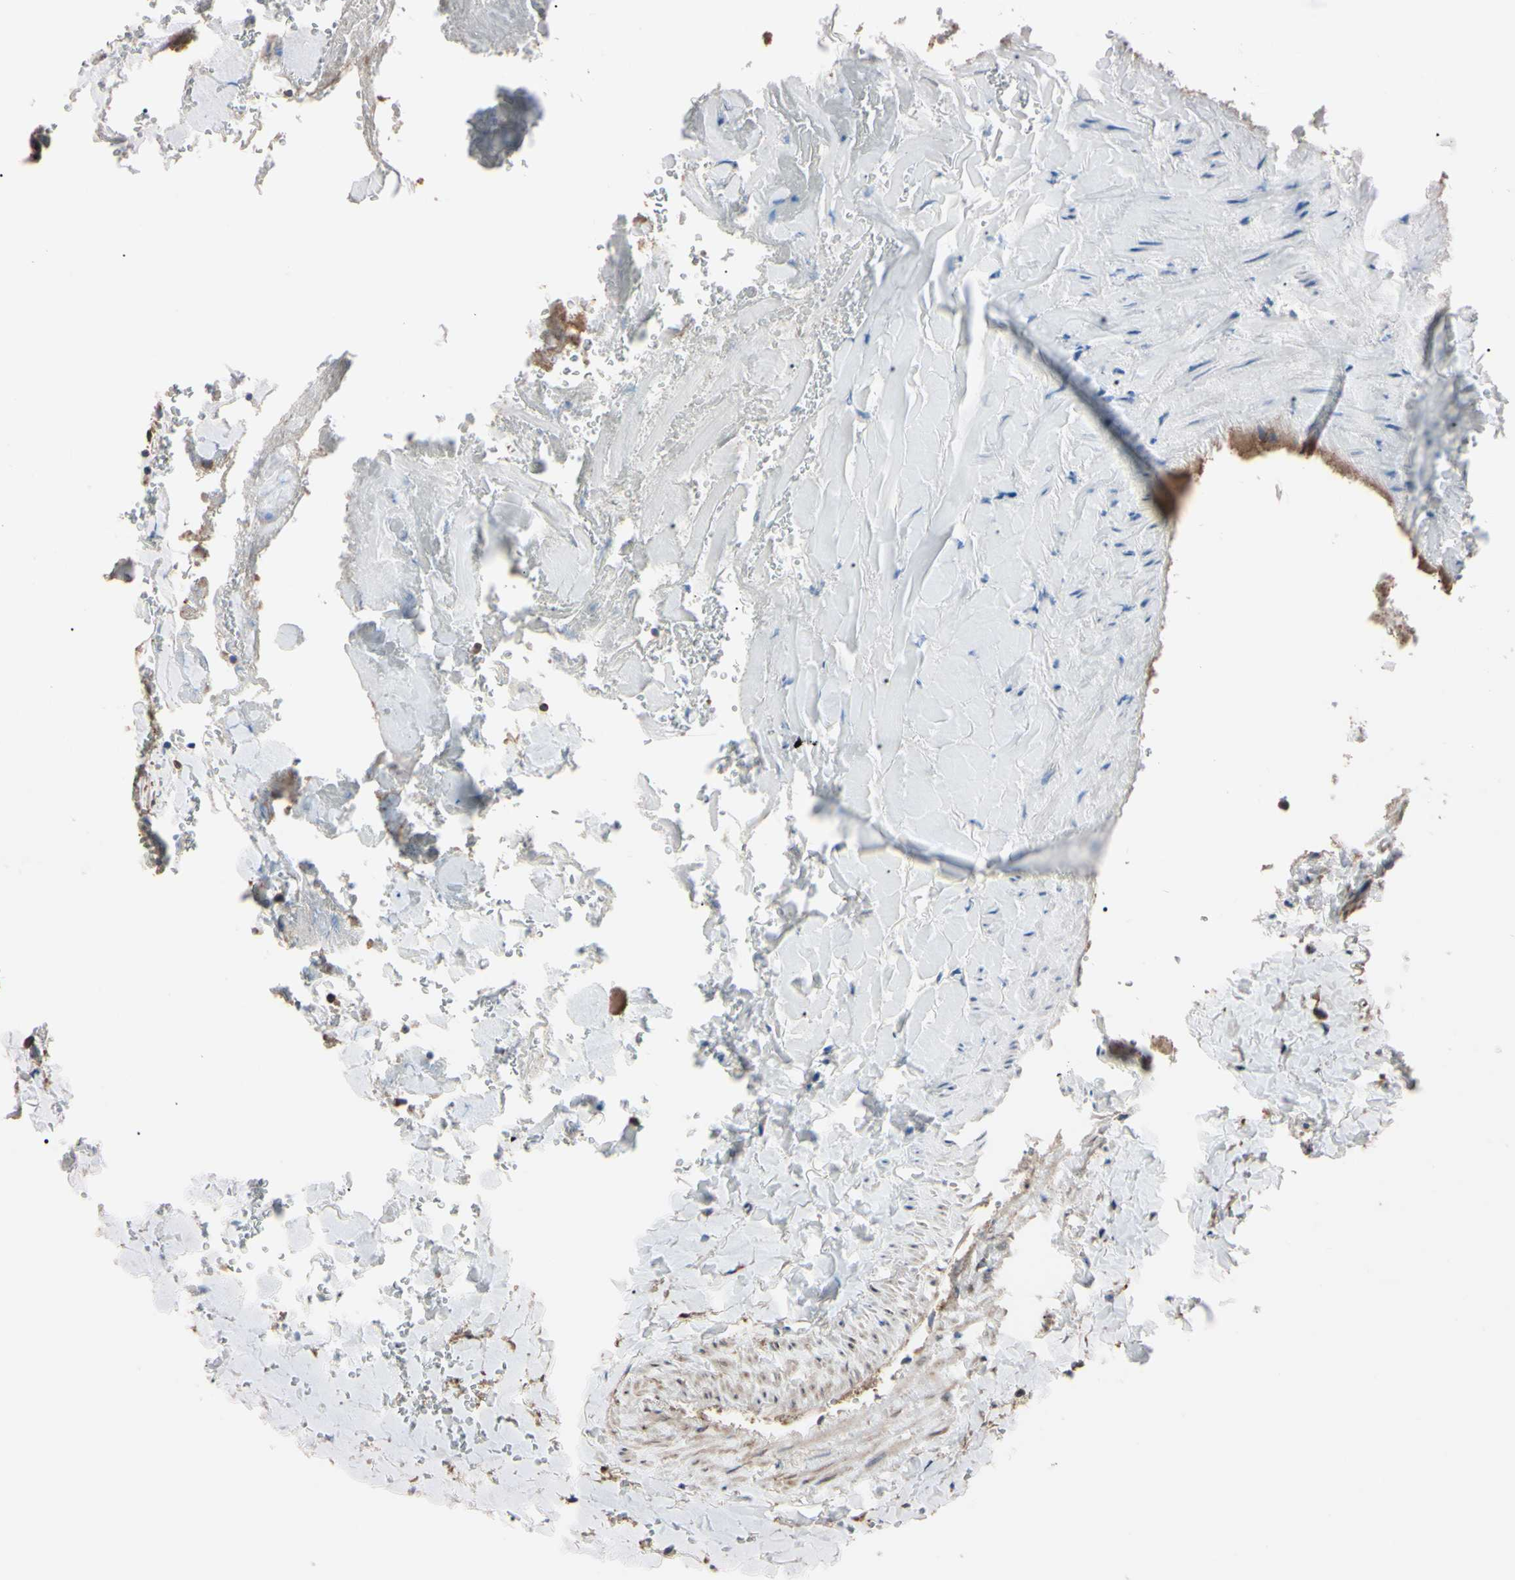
{"staining": {"intensity": "moderate", "quantity": ">75%", "location": "cytoplasmic/membranous"}, "tissue": "thyroid cancer", "cell_type": "Tumor cells", "image_type": "cancer", "snomed": [{"axis": "morphology", "description": "Normal tissue, NOS"}, {"axis": "morphology", "description": "Papillary adenocarcinoma, NOS"}, {"axis": "topography", "description": "Thyroid gland"}], "caption": "Human papillary adenocarcinoma (thyroid) stained with a brown dye exhibits moderate cytoplasmic/membranous positive staining in approximately >75% of tumor cells.", "gene": "PRKACA", "patient": {"sex": "female", "age": 30}}